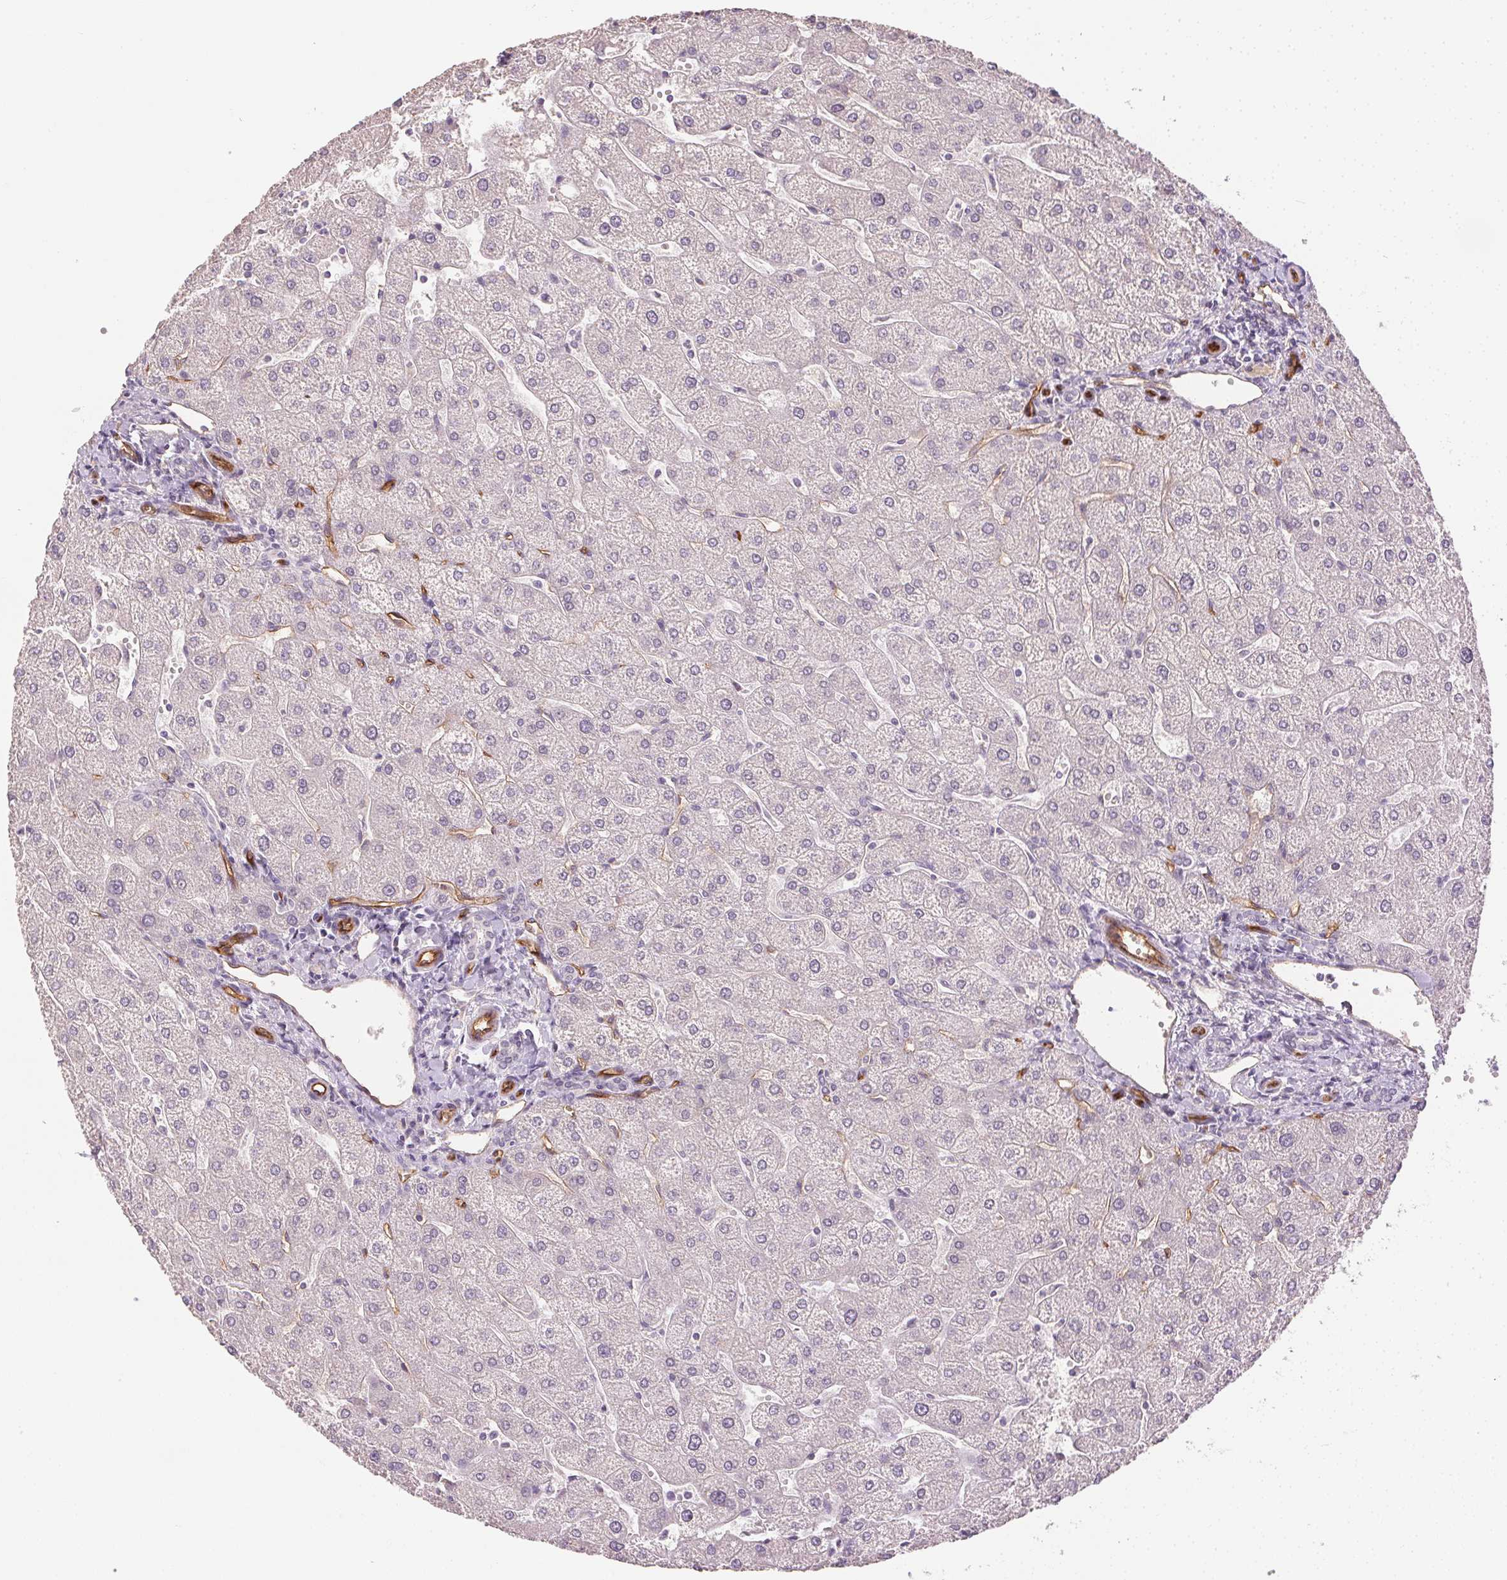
{"staining": {"intensity": "negative", "quantity": "none", "location": "none"}, "tissue": "liver", "cell_type": "Cholangiocytes", "image_type": "normal", "snomed": [{"axis": "morphology", "description": "Normal tissue, NOS"}, {"axis": "topography", "description": "Liver"}], "caption": "DAB immunohistochemical staining of benign liver shows no significant staining in cholangiocytes. The staining is performed using DAB (3,3'-diaminobenzidine) brown chromogen with nuclei counter-stained in using hematoxylin.", "gene": "PODXL", "patient": {"sex": "male", "age": 67}}